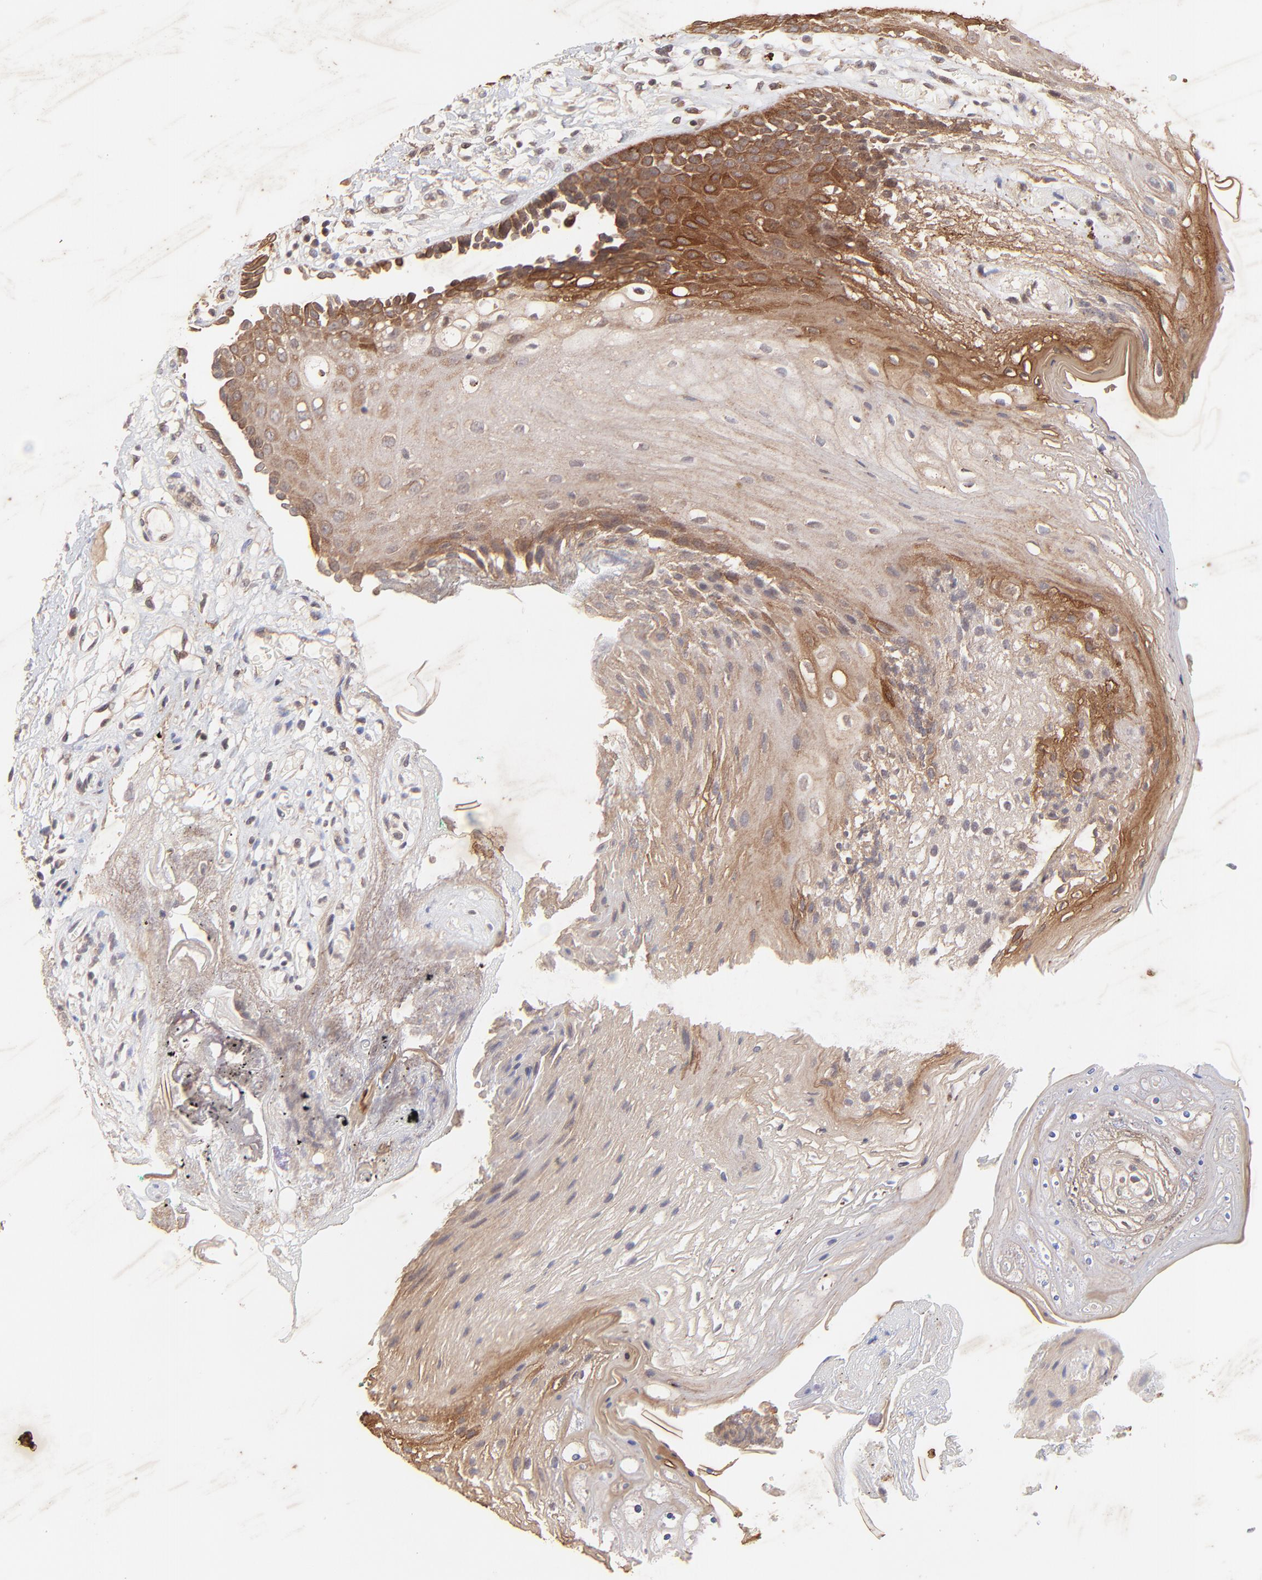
{"staining": {"intensity": "strong", "quantity": ">75%", "location": "cytoplasmic/membranous"}, "tissue": "oral mucosa", "cell_type": "Squamous epithelial cells", "image_type": "normal", "snomed": [{"axis": "morphology", "description": "Normal tissue, NOS"}, {"axis": "morphology", "description": "Squamous cell carcinoma, NOS"}, {"axis": "topography", "description": "Skeletal muscle"}, {"axis": "topography", "description": "Oral tissue"}, {"axis": "topography", "description": "Head-Neck"}], "caption": "Immunohistochemistry staining of benign oral mucosa, which reveals high levels of strong cytoplasmic/membranous staining in approximately >75% of squamous epithelial cells indicating strong cytoplasmic/membranous protein staining. The staining was performed using DAB (brown) for protein detection and nuclei were counterstained in hematoxylin (blue).", "gene": "TNRC6B", "patient": {"sex": "female", "age": 84}}